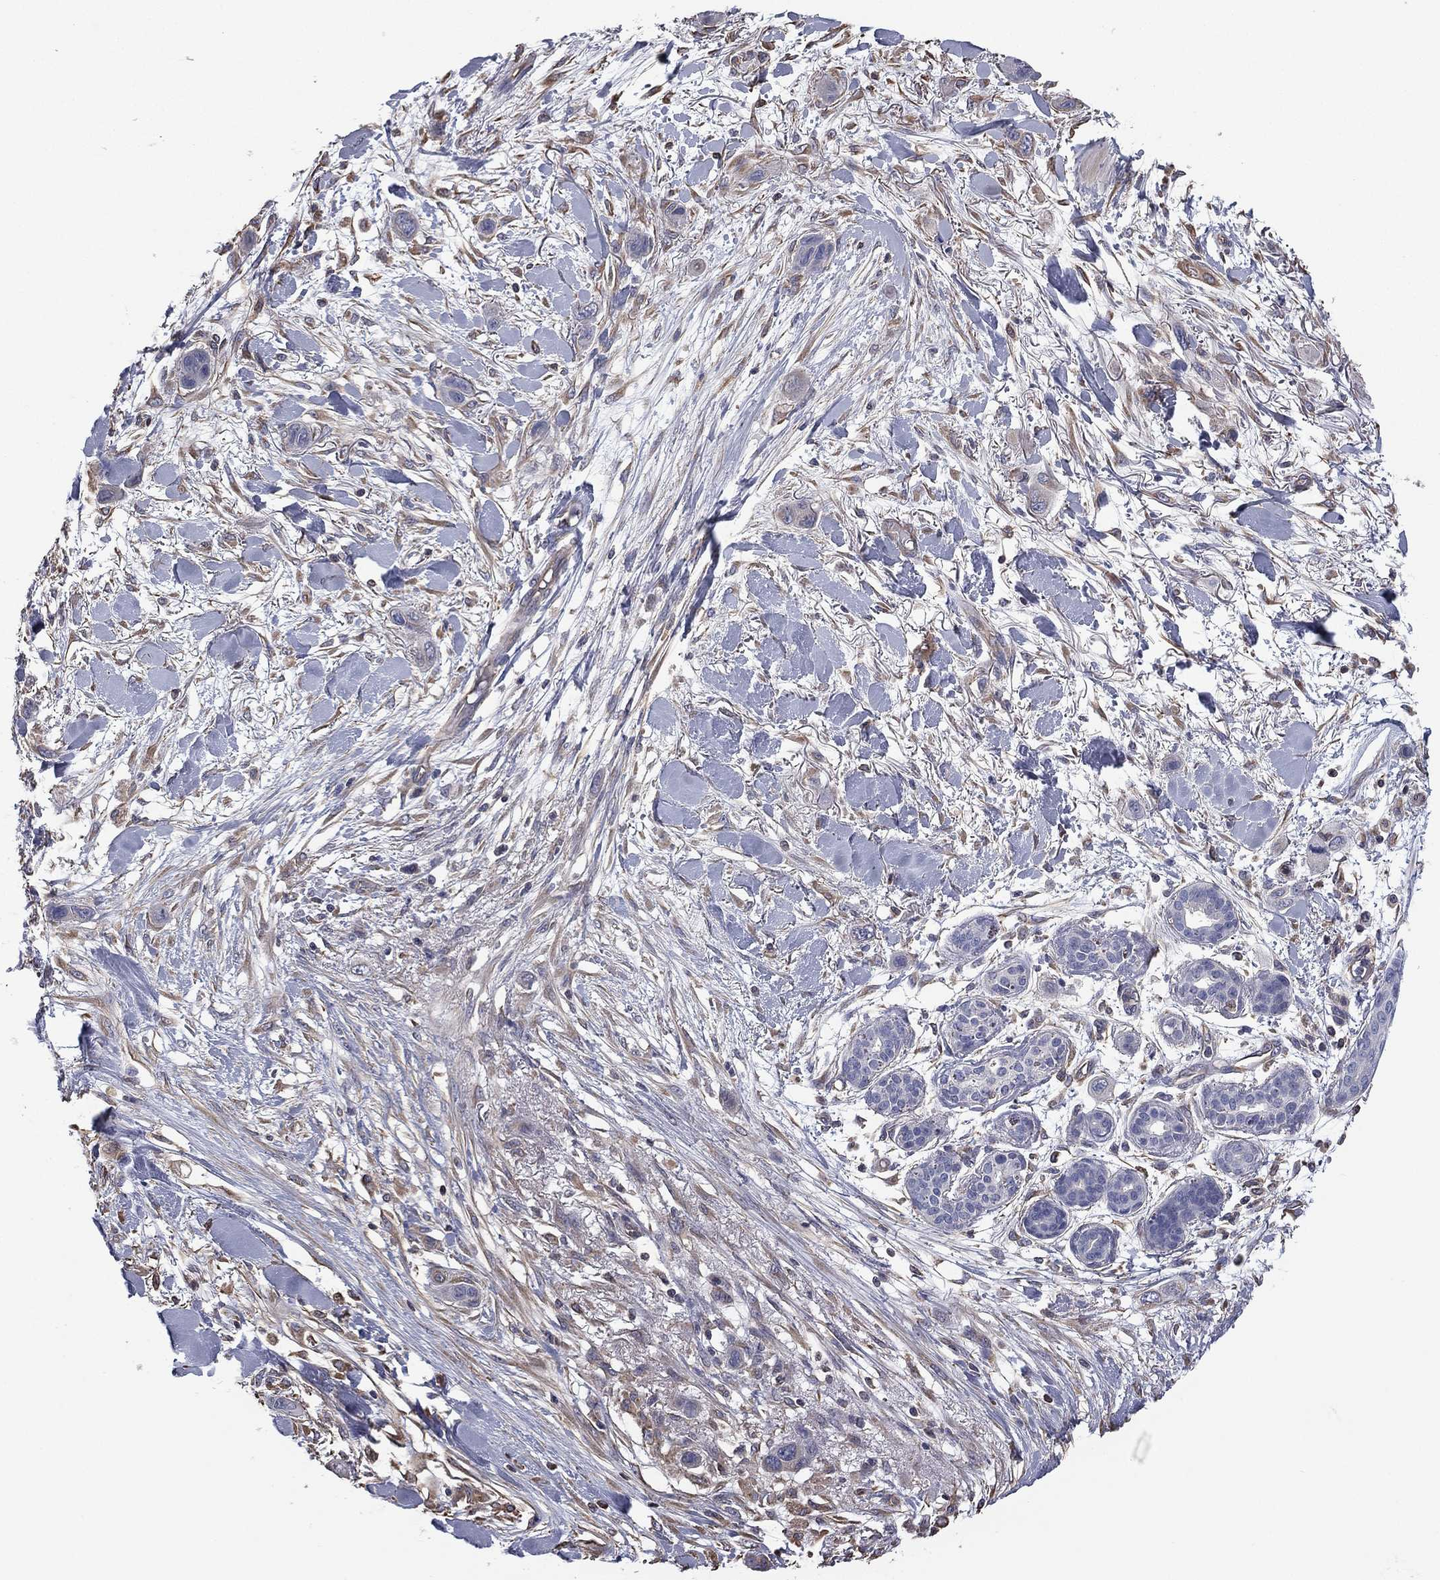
{"staining": {"intensity": "negative", "quantity": "none", "location": "none"}, "tissue": "skin cancer", "cell_type": "Tumor cells", "image_type": "cancer", "snomed": [{"axis": "morphology", "description": "Squamous cell carcinoma, NOS"}, {"axis": "topography", "description": "Skin"}], "caption": "Immunohistochemical staining of skin cancer (squamous cell carcinoma) shows no significant positivity in tumor cells.", "gene": "SCUBE1", "patient": {"sex": "male", "age": 79}}